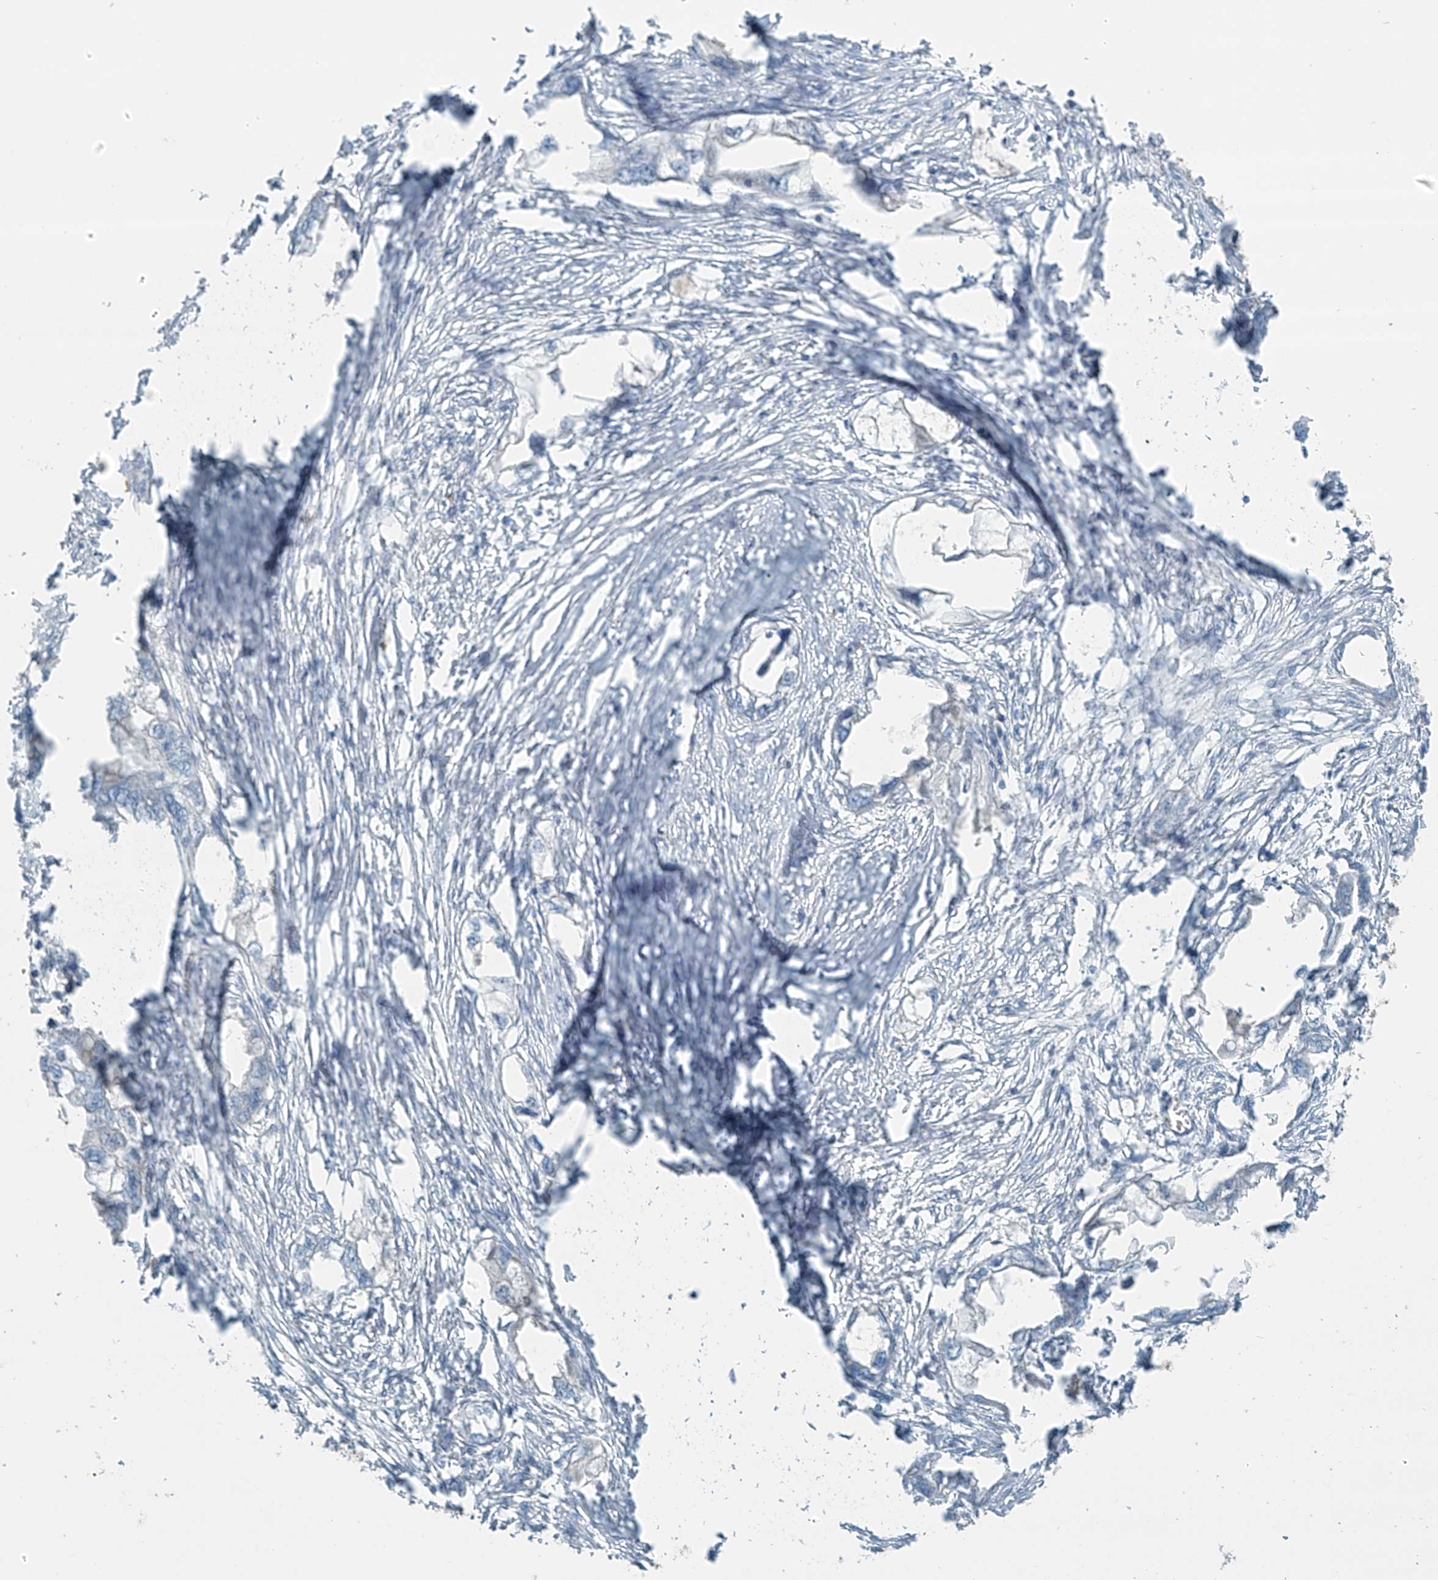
{"staining": {"intensity": "negative", "quantity": "none", "location": "none"}, "tissue": "endometrial cancer", "cell_type": "Tumor cells", "image_type": "cancer", "snomed": [{"axis": "morphology", "description": "Adenocarcinoma, NOS"}, {"axis": "morphology", "description": "Adenocarcinoma, metastatic, NOS"}, {"axis": "topography", "description": "Adipose tissue"}, {"axis": "topography", "description": "Endometrium"}], "caption": "A histopathology image of human endometrial cancer is negative for staining in tumor cells.", "gene": "FAM131C", "patient": {"sex": "female", "age": 67}}